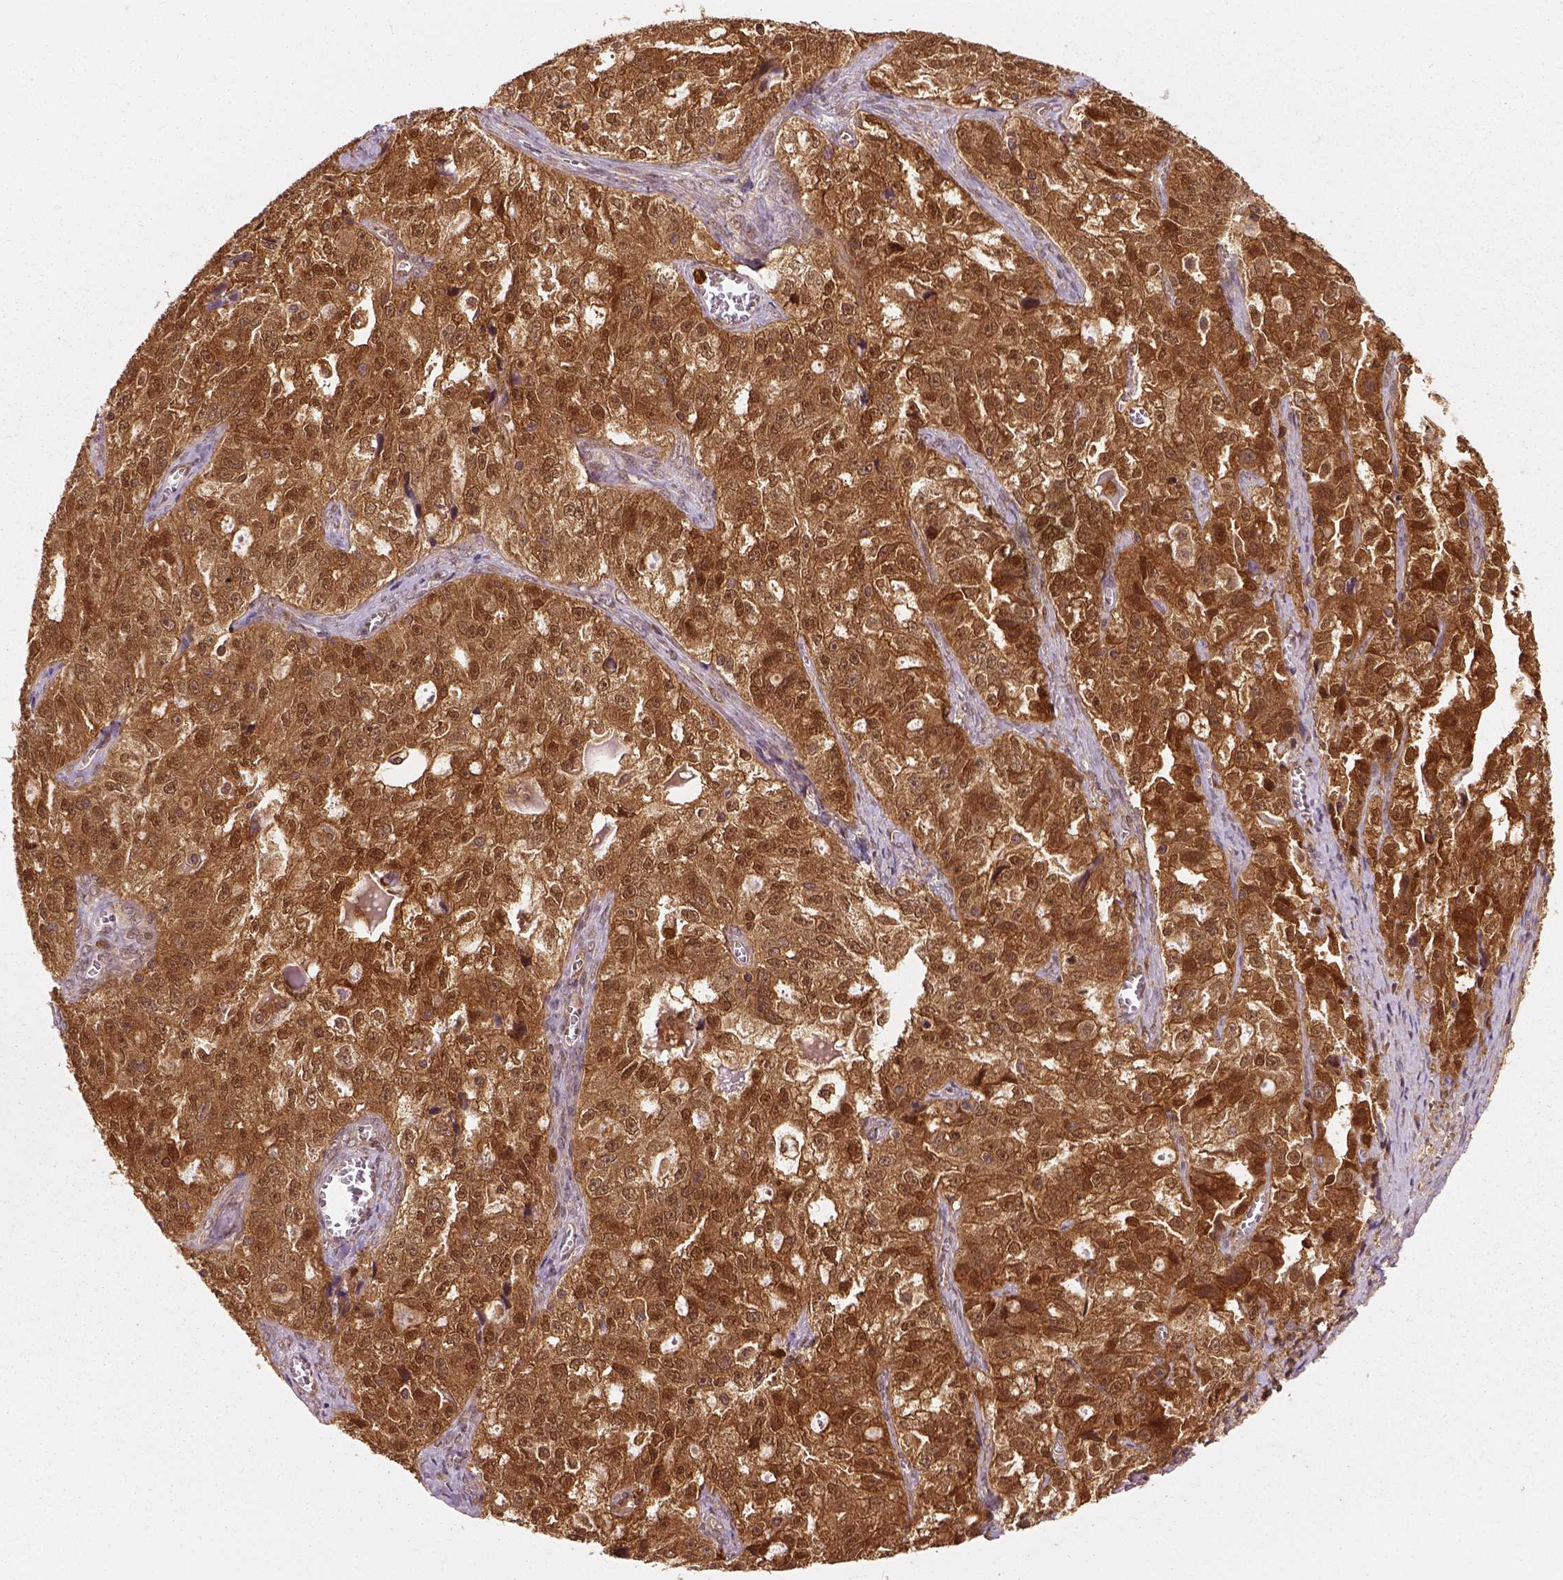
{"staining": {"intensity": "strong", "quantity": ">75%", "location": "cytoplasmic/membranous"}, "tissue": "ovarian cancer", "cell_type": "Tumor cells", "image_type": "cancer", "snomed": [{"axis": "morphology", "description": "Cystadenocarcinoma, serous, NOS"}, {"axis": "topography", "description": "Ovary"}], "caption": "This histopathology image demonstrates immunohistochemistry staining of ovarian serous cystadenocarcinoma, with high strong cytoplasmic/membranous expression in about >75% of tumor cells.", "gene": "GPI", "patient": {"sex": "female", "age": 51}}